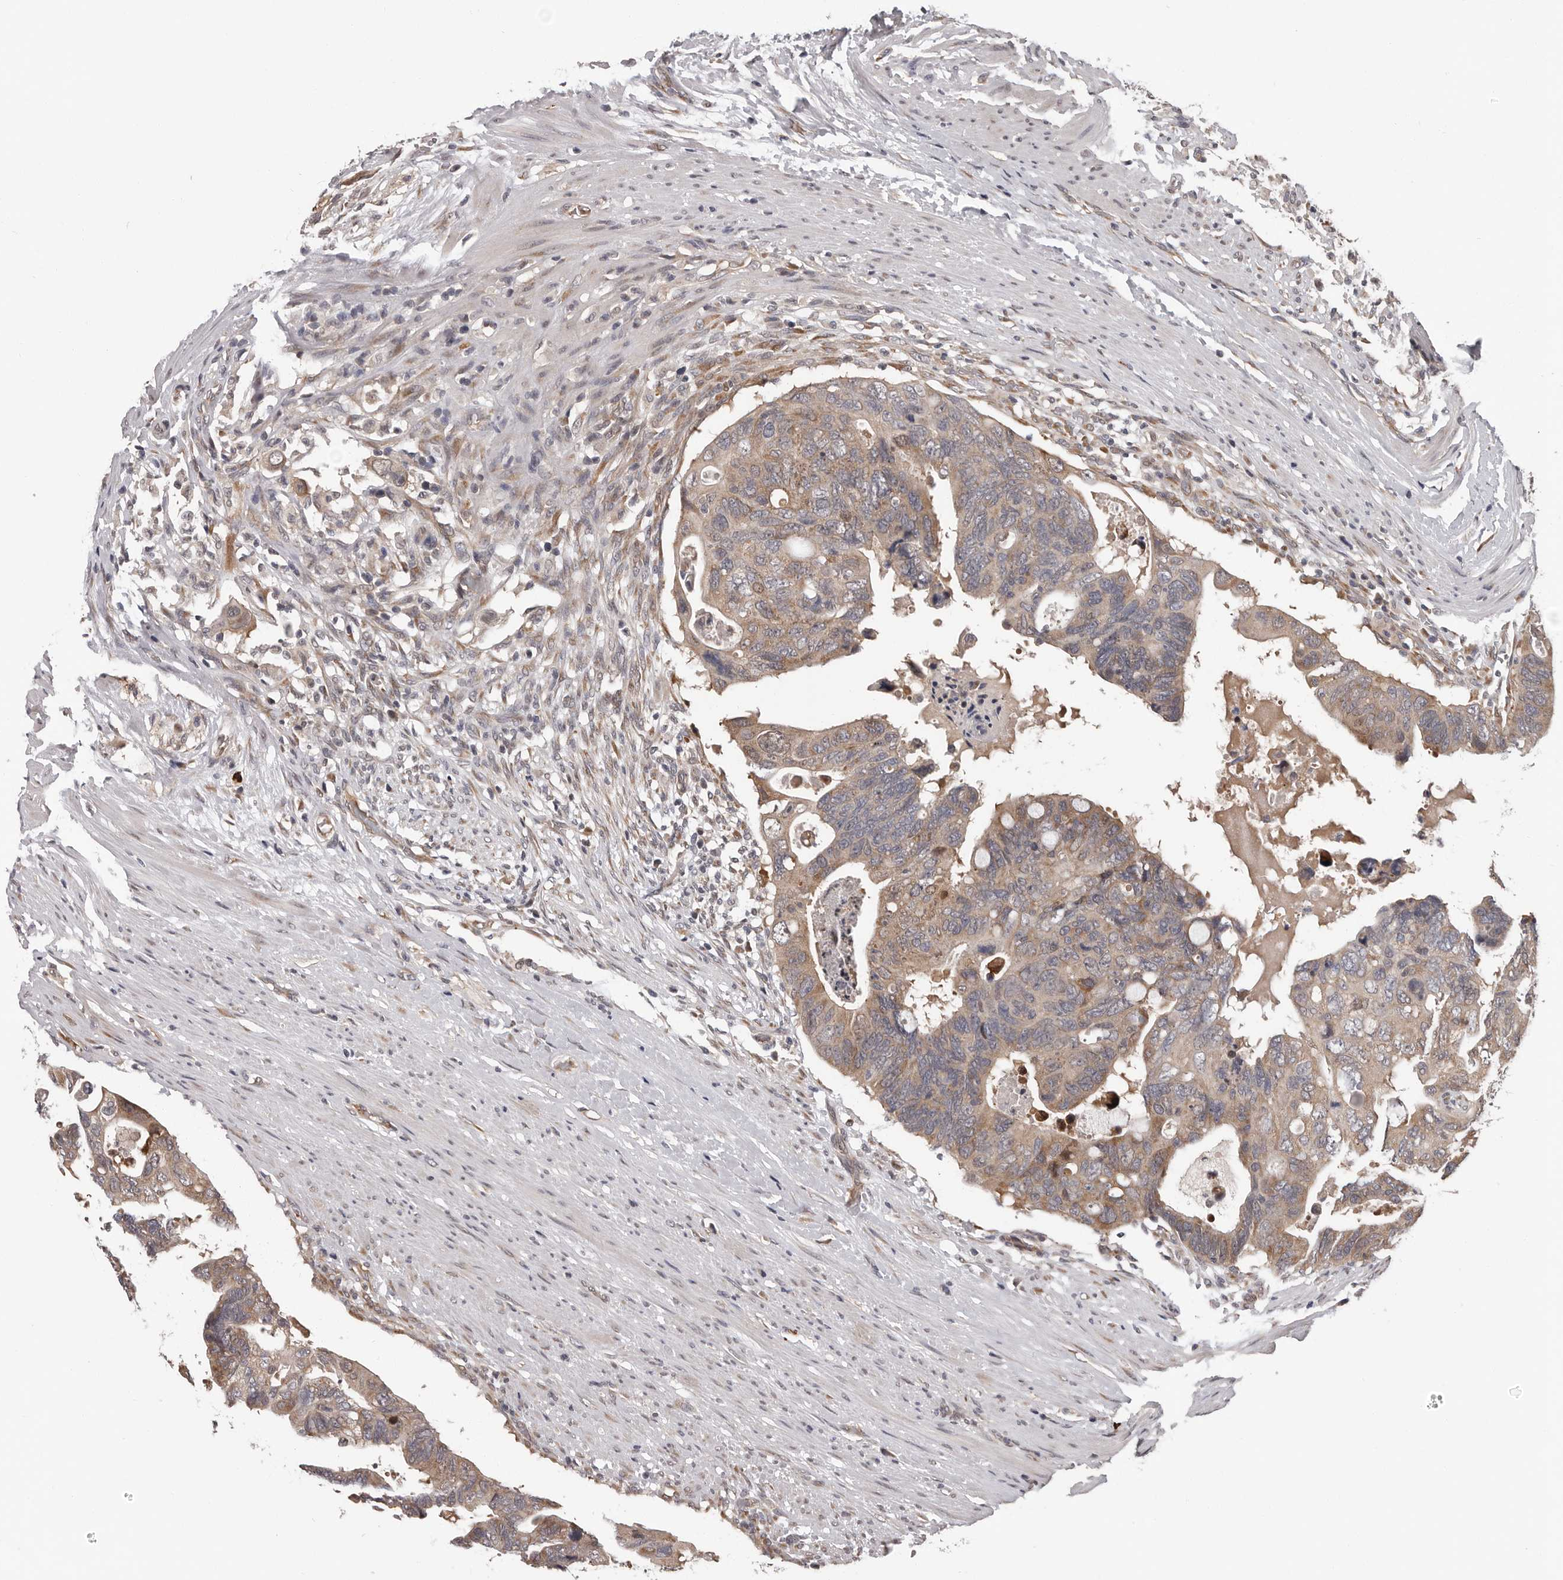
{"staining": {"intensity": "moderate", "quantity": "25%-75%", "location": "cytoplasmic/membranous"}, "tissue": "colorectal cancer", "cell_type": "Tumor cells", "image_type": "cancer", "snomed": [{"axis": "morphology", "description": "Adenocarcinoma, NOS"}, {"axis": "topography", "description": "Rectum"}], "caption": "Brown immunohistochemical staining in human colorectal adenocarcinoma displays moderate cytoplasmic/membranous positivity in about 25%-75% of tumor cells. Using DAB (3,3'-diaminobenzidine) (brown) and hematoxylin (blue) stains, captured at high magnification using brightfield microscopy.", "gene": "MED8", "patient": {"sex": "male", "age": 53}}